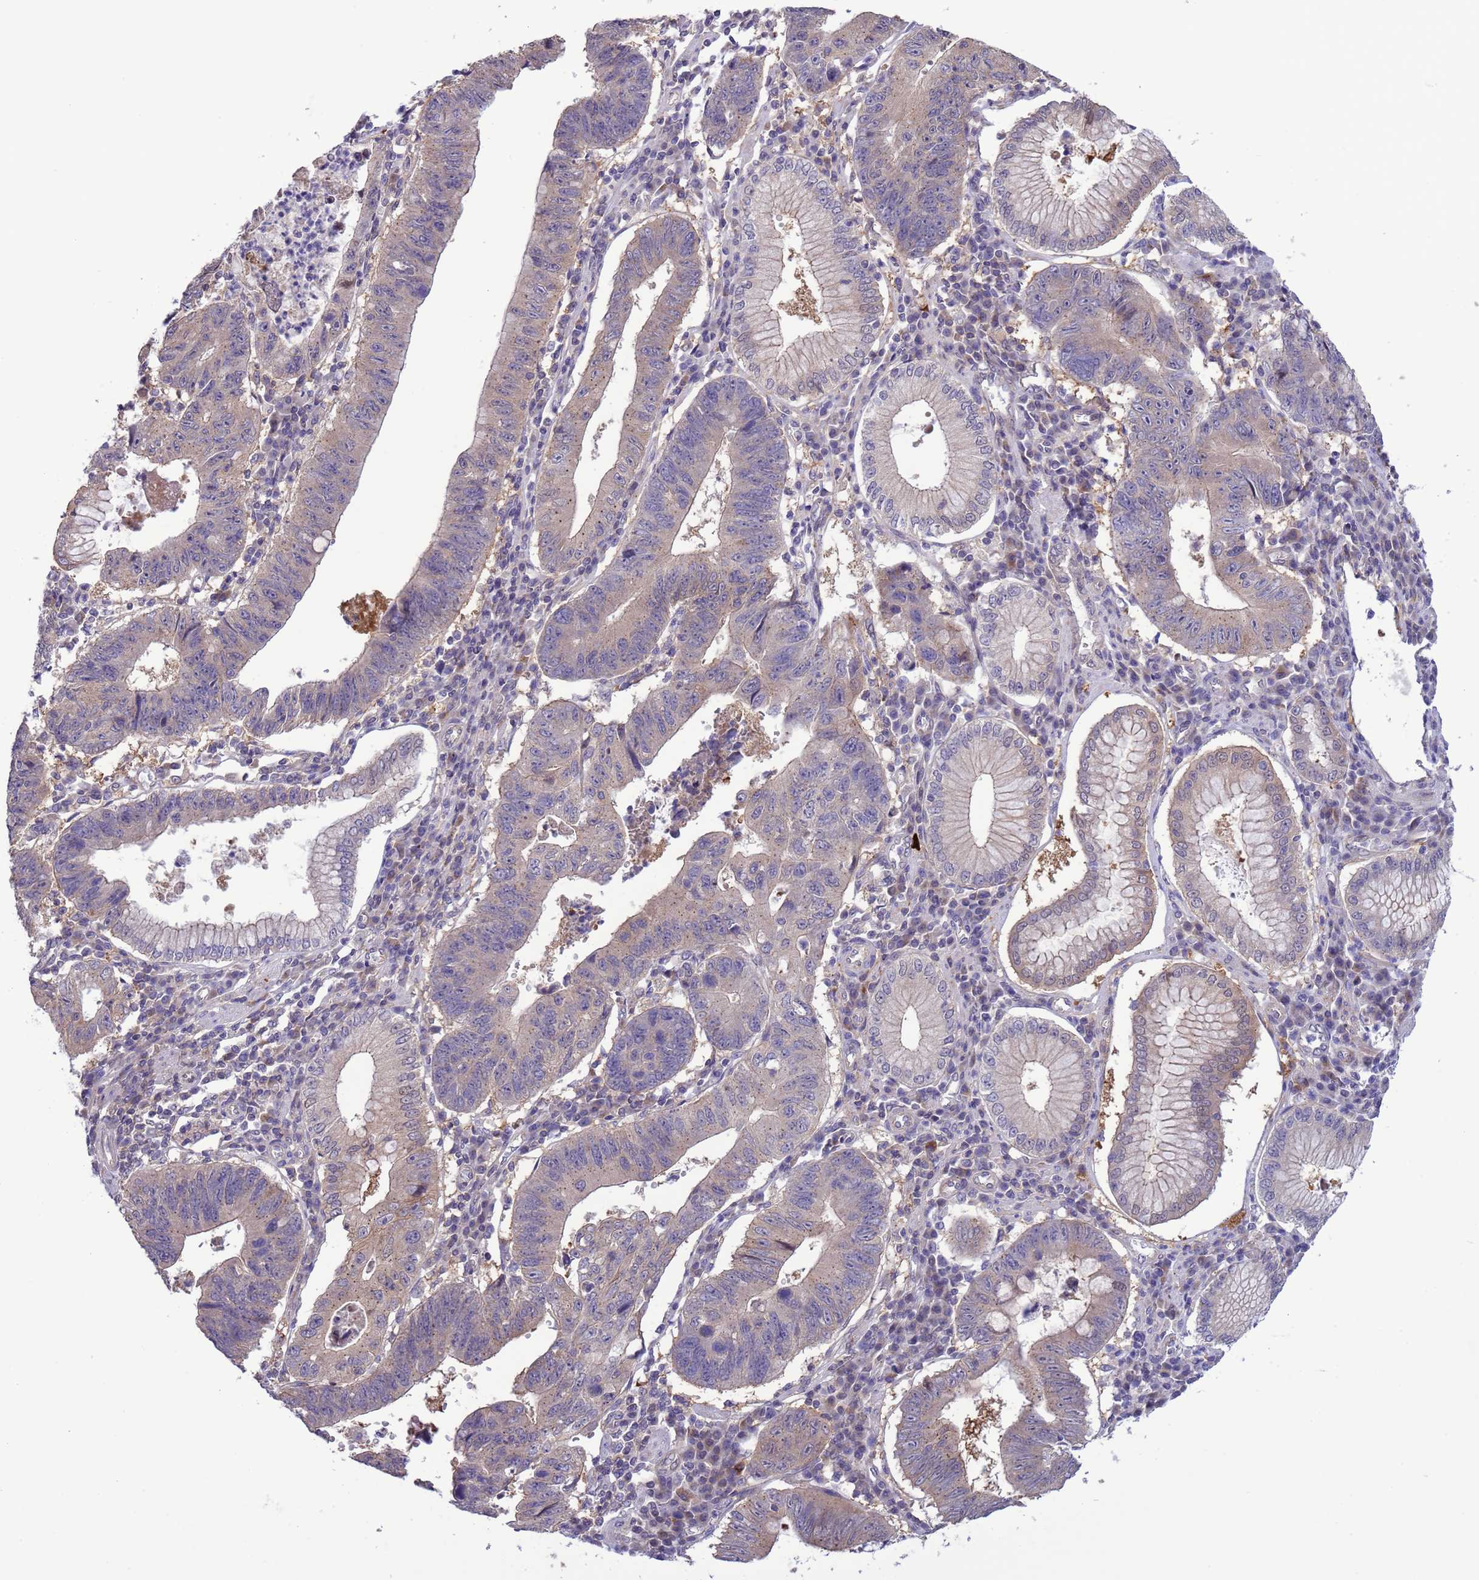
{"staining": {"intensity": "weak", "quantity": "<25%", "location": "cytoplasmic/membranous"}, "tissue": "stomach cancer", "cell_type": "Tumor cells", "image_type": "cancer", "snomed": [{"axis": "morphology", "description": "Adenocarcinoma, NOS"}, {"axis": "topography", "description": "Stomach"}], "caption": "A high-resolution image shows IHC staining of stomach adenocarcinoma, which displays no significant staining in tumor cells. The staining is performed using DAB brown chromogen with nuclei counter-stained in using hematoxylin.", "gene": "GJA10", "patient": {"sex": "male", "age": 59}}